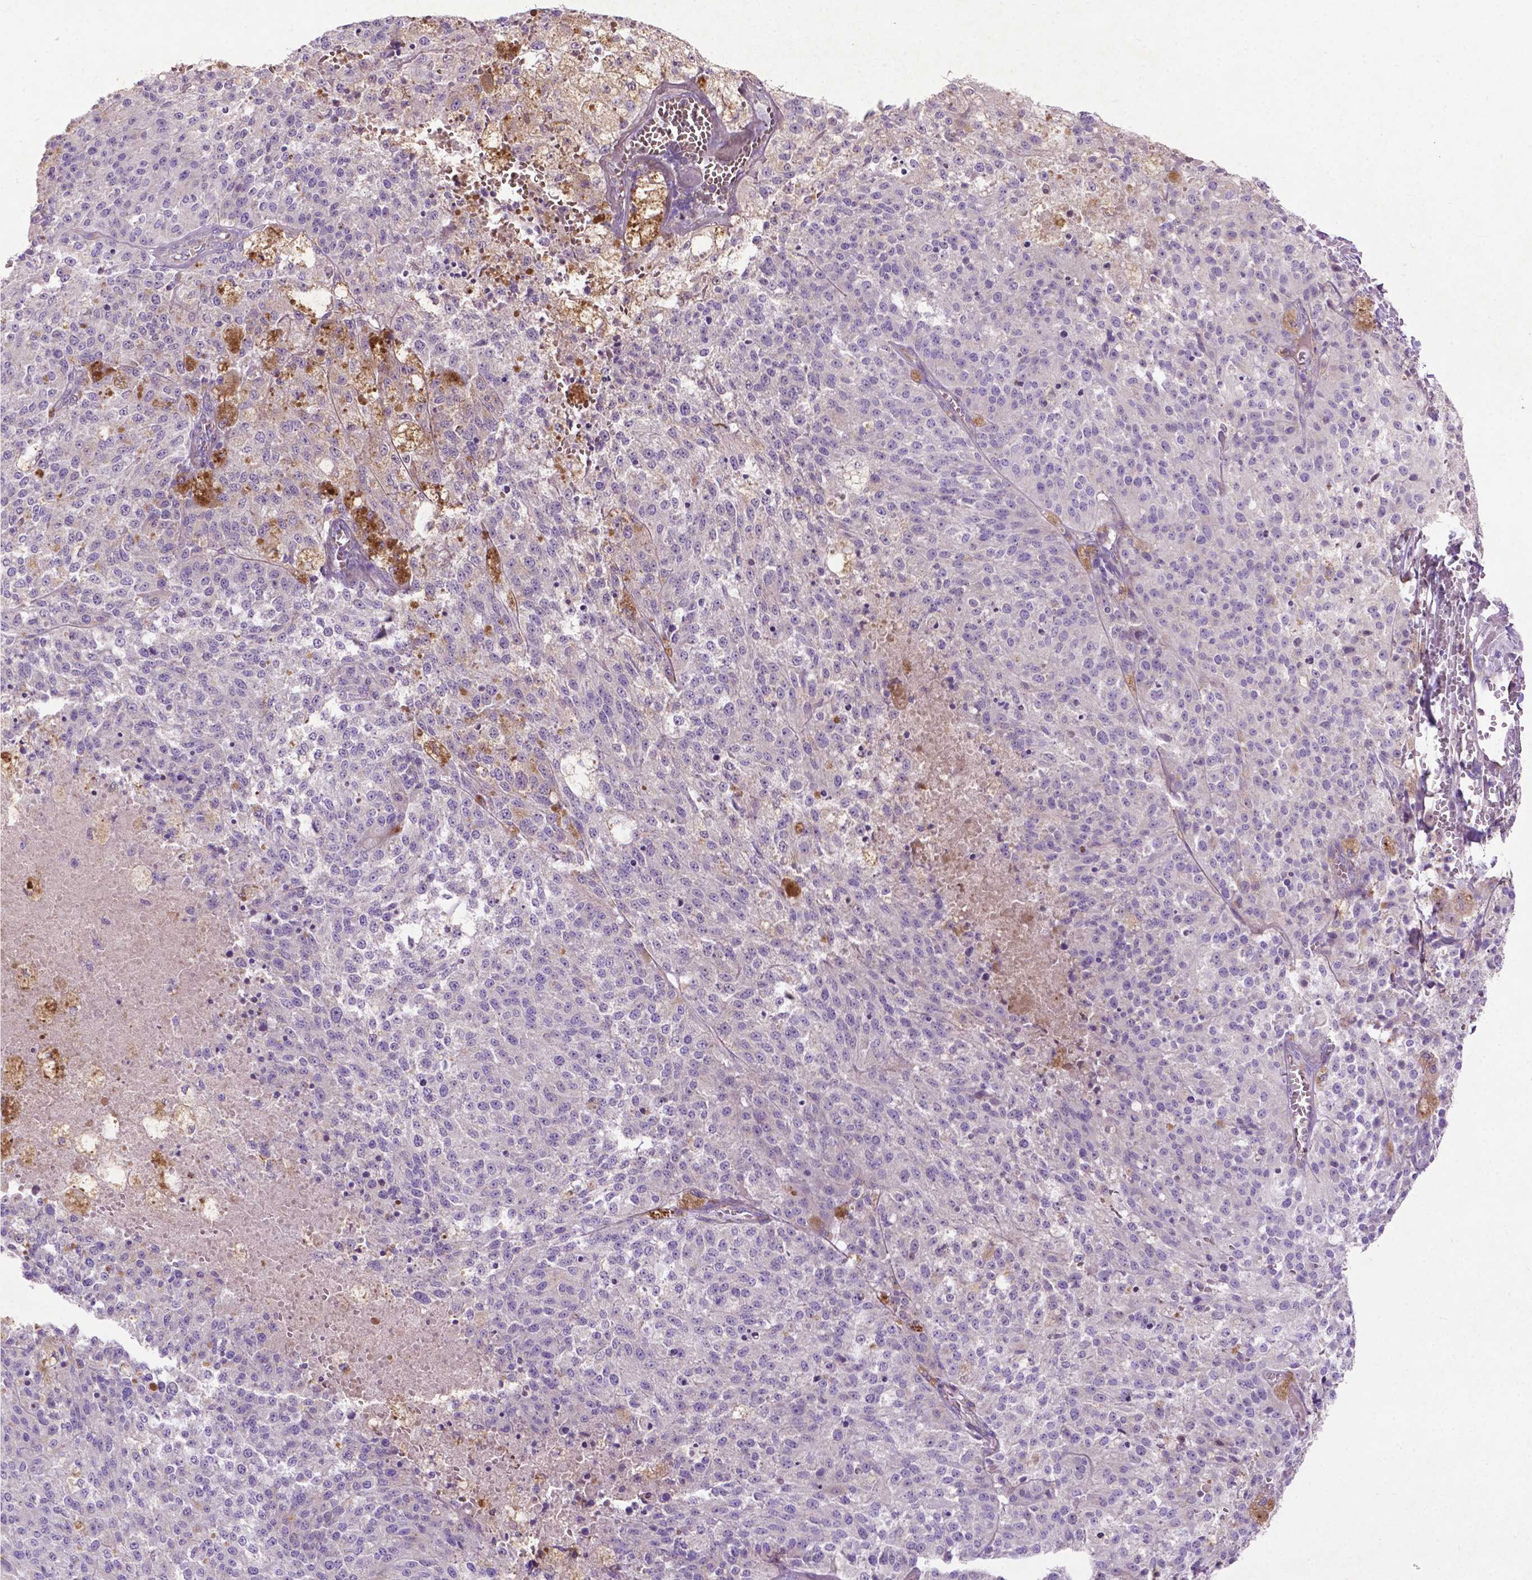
{"staining": {"intensity": "negative", "quantity": "none", "location": "none"}, "tissue": "melanoma", "cell_type": "Tumor cells", "image_type": "cancer", "snomed": [{"axis": "morphology", "description": "Malignant melanoma, Metastatic site"}, {"axis": "topography", "description": "Lymph node"}], "caption": "Immunohistochemistry (IHC) photomicrograph of neoplastic tissue: human malignant melanoma (metastatic site) stained with DAB shows no significant protein expression in tumor cells.", "gene": "THEGL", "patient": {"sex": "female", "age": 64}}